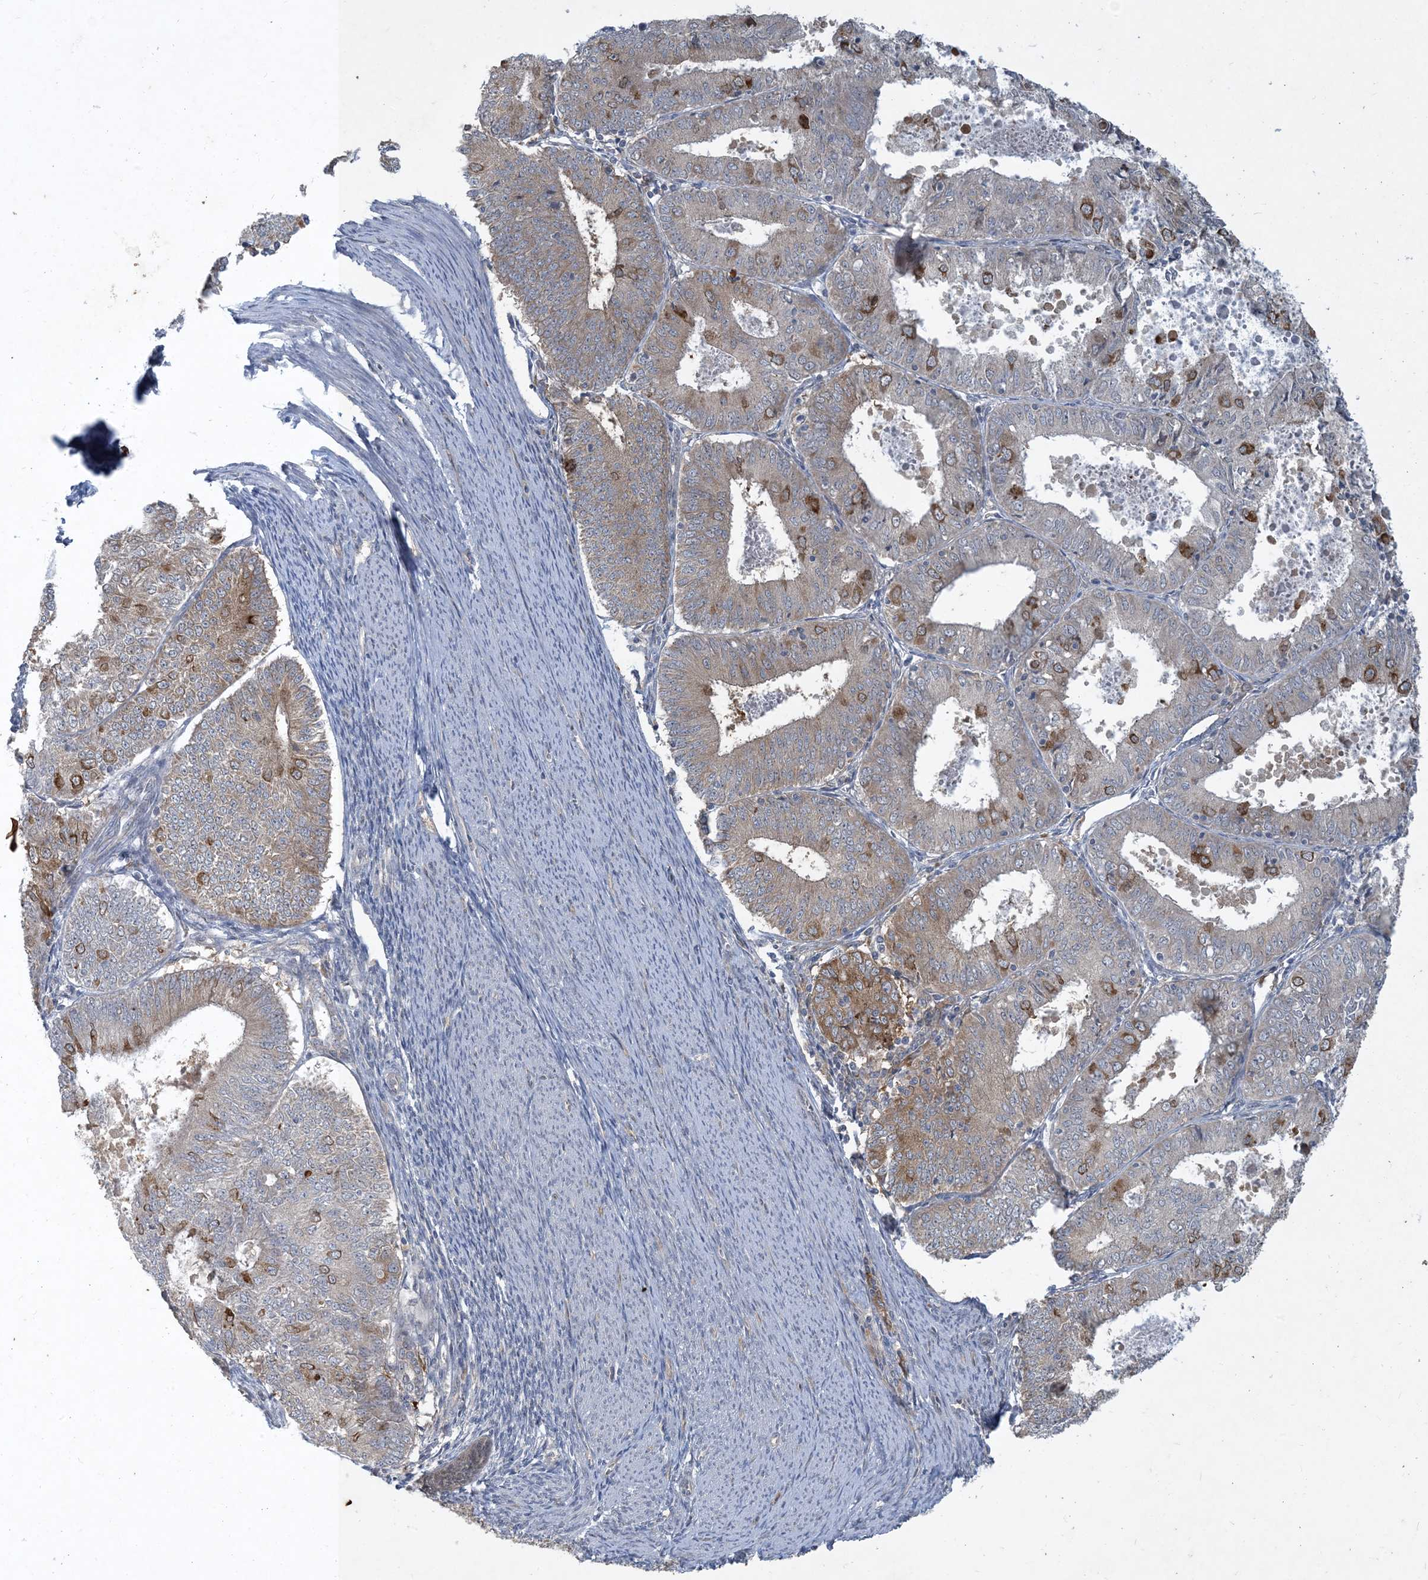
{"staining": {"intensity": "moderate", "quantity": "<25%", "location": "cytoplasmic/membranous"}, "tissue": "endometrial cancer", "cell_type": "Tumor cells", "image_type": "cancer", "snomed": [{"axis": "morphology", "description": "Adenocarcinoma, NOS"}, {"axis": "topography", "description": "Endometrium"}], "caption": "A high-resolution micrograph shows IHC staining of endometrial cancer (adenocarcinoma), which demonstrates moderate cytoplasmic/membranous positivity in about <25% of tumor cells.", "gene": "CDS1", "patient": {"sex": "female", "age": 57}}